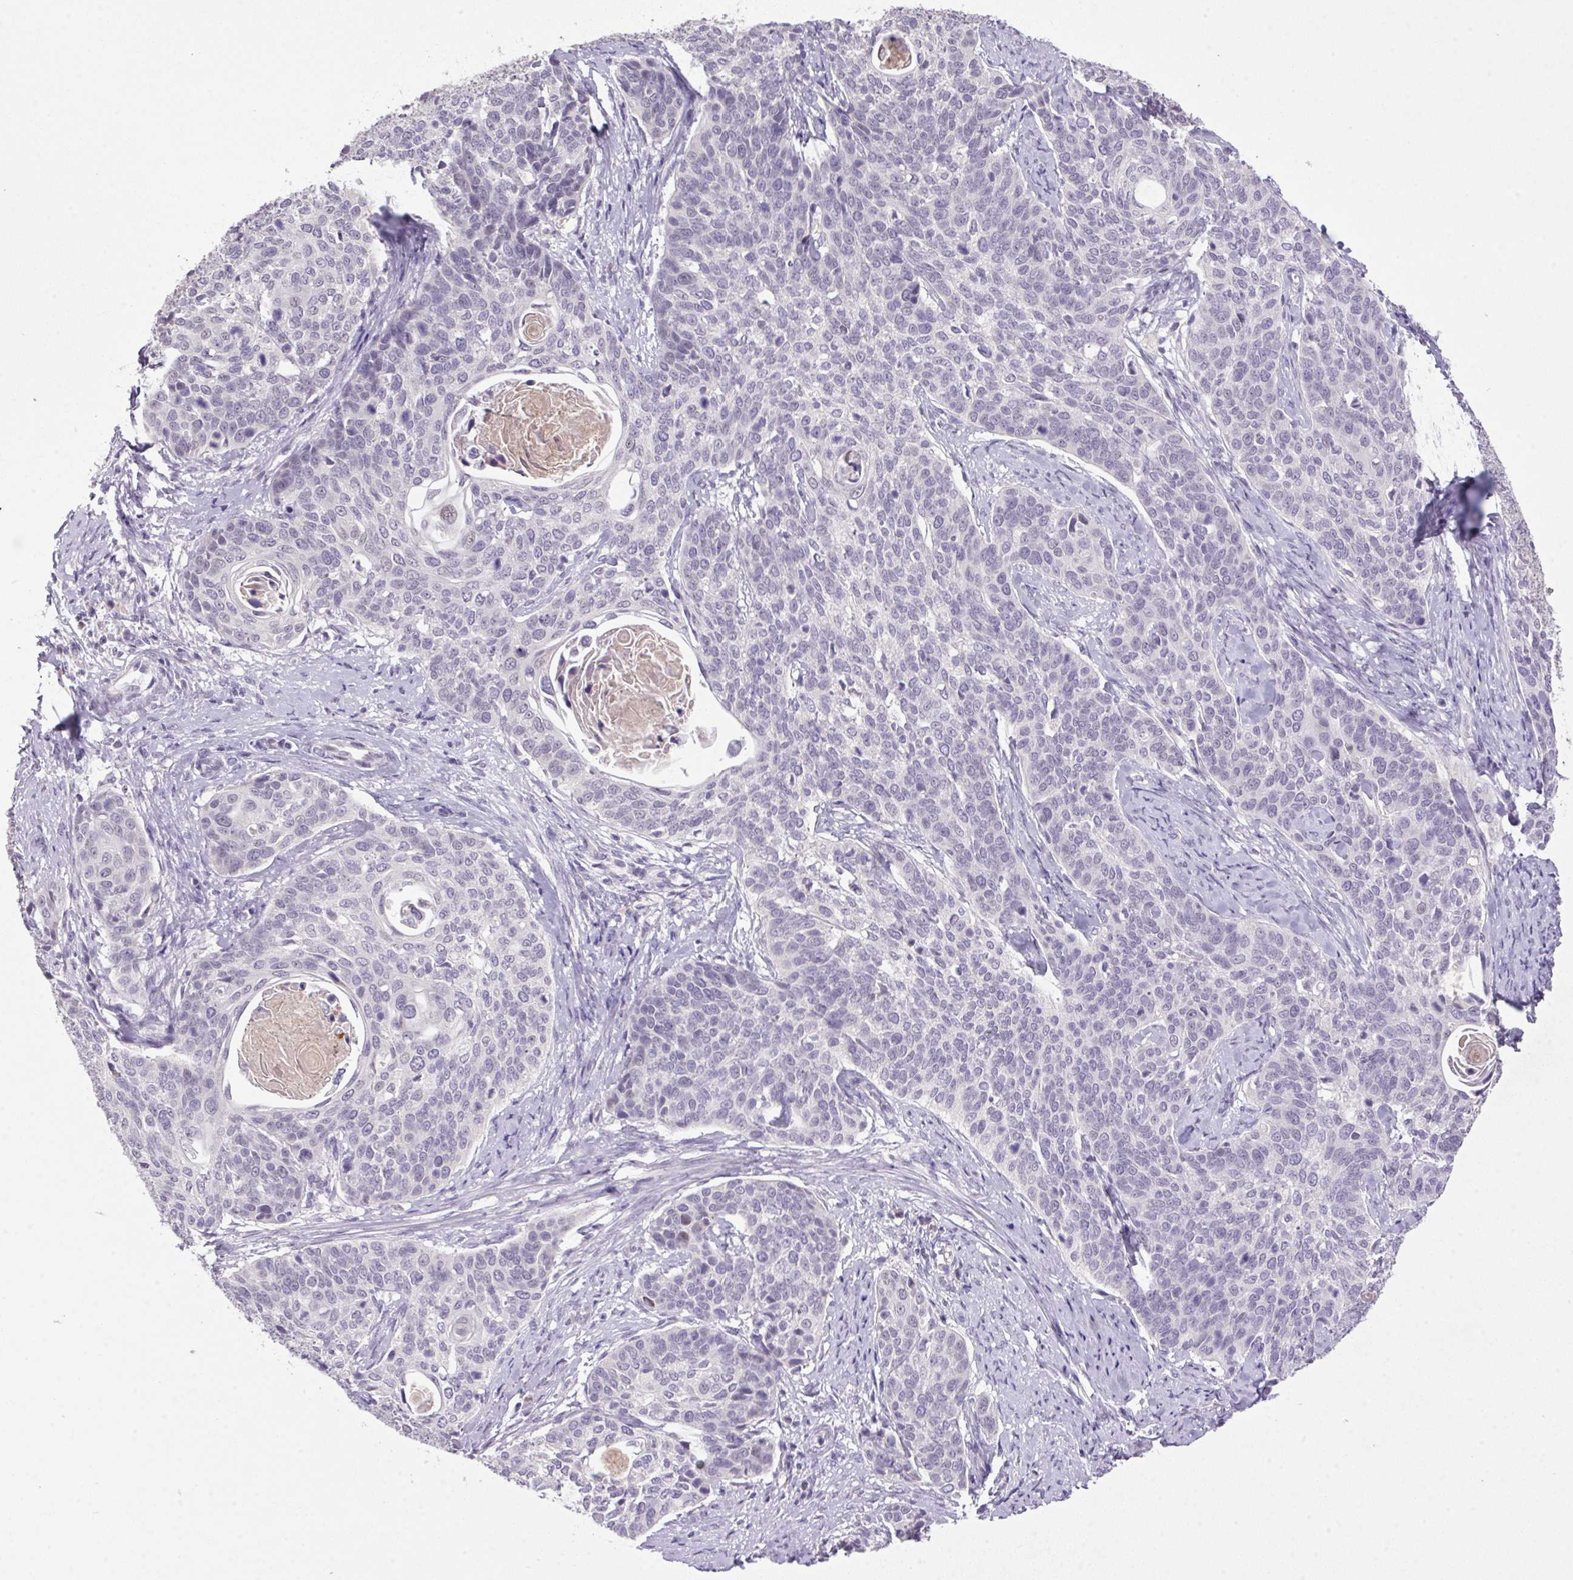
{"staining": {"intensity": "negative", "quantity": "none", "location": "none"}, "tissue": "cervical cancer", "cell_type": "Tumor cells", "image_type": "cancer", "snomed": [{"axis": "morphology", "description": "Squamous cell carcinoma, NOS"}, {"axis": "topography", "description": "Cervix"}], "caption": "The histopathology image demonstrates no staining of tumor cells in cervical cancer (squamous cell carcinoma).", "gene": "TRDN", "patient": {"sex": "female", "age": 69}}